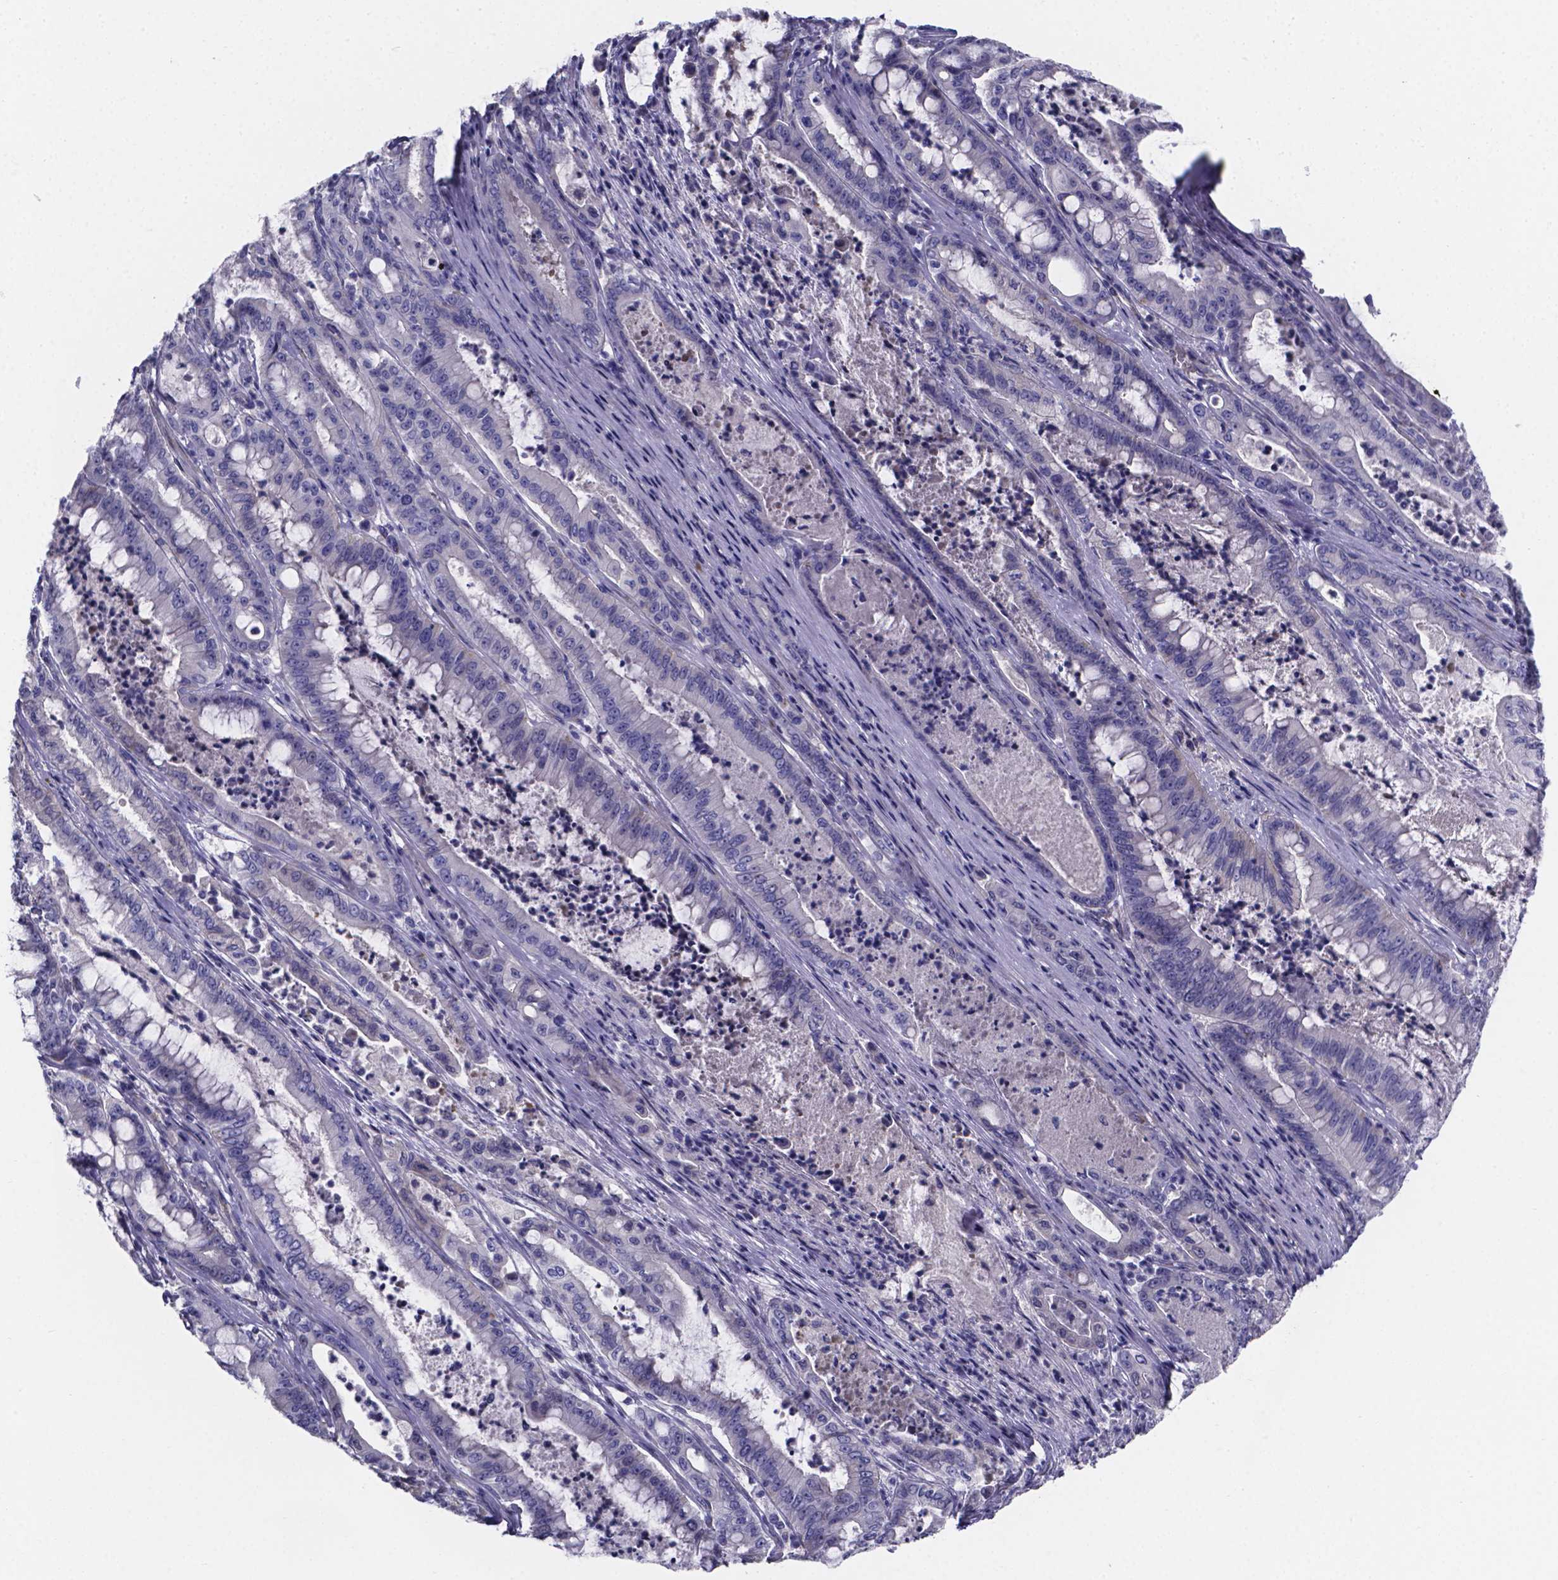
{"staining": {"intensity": "negative", "quantity": "none", "location": "none"}, "tissue": "pancreatic cancer", "cell_type": "Tumor cells", "image_type": "cancer", "snomed": [{"axis": "morphology", "description": "Adenocarcinoma, NOS"}, {"axis": "topography", "description": "Pancreas"}], "caption": "DAB (3,3'-diaminobenzidine) immunohistochemical staining of human pancreatic cancer exhibits no significant positivity in tumor cells.", "gene": "SFRP4", "patient": {"sex": "male", "age": 71}}